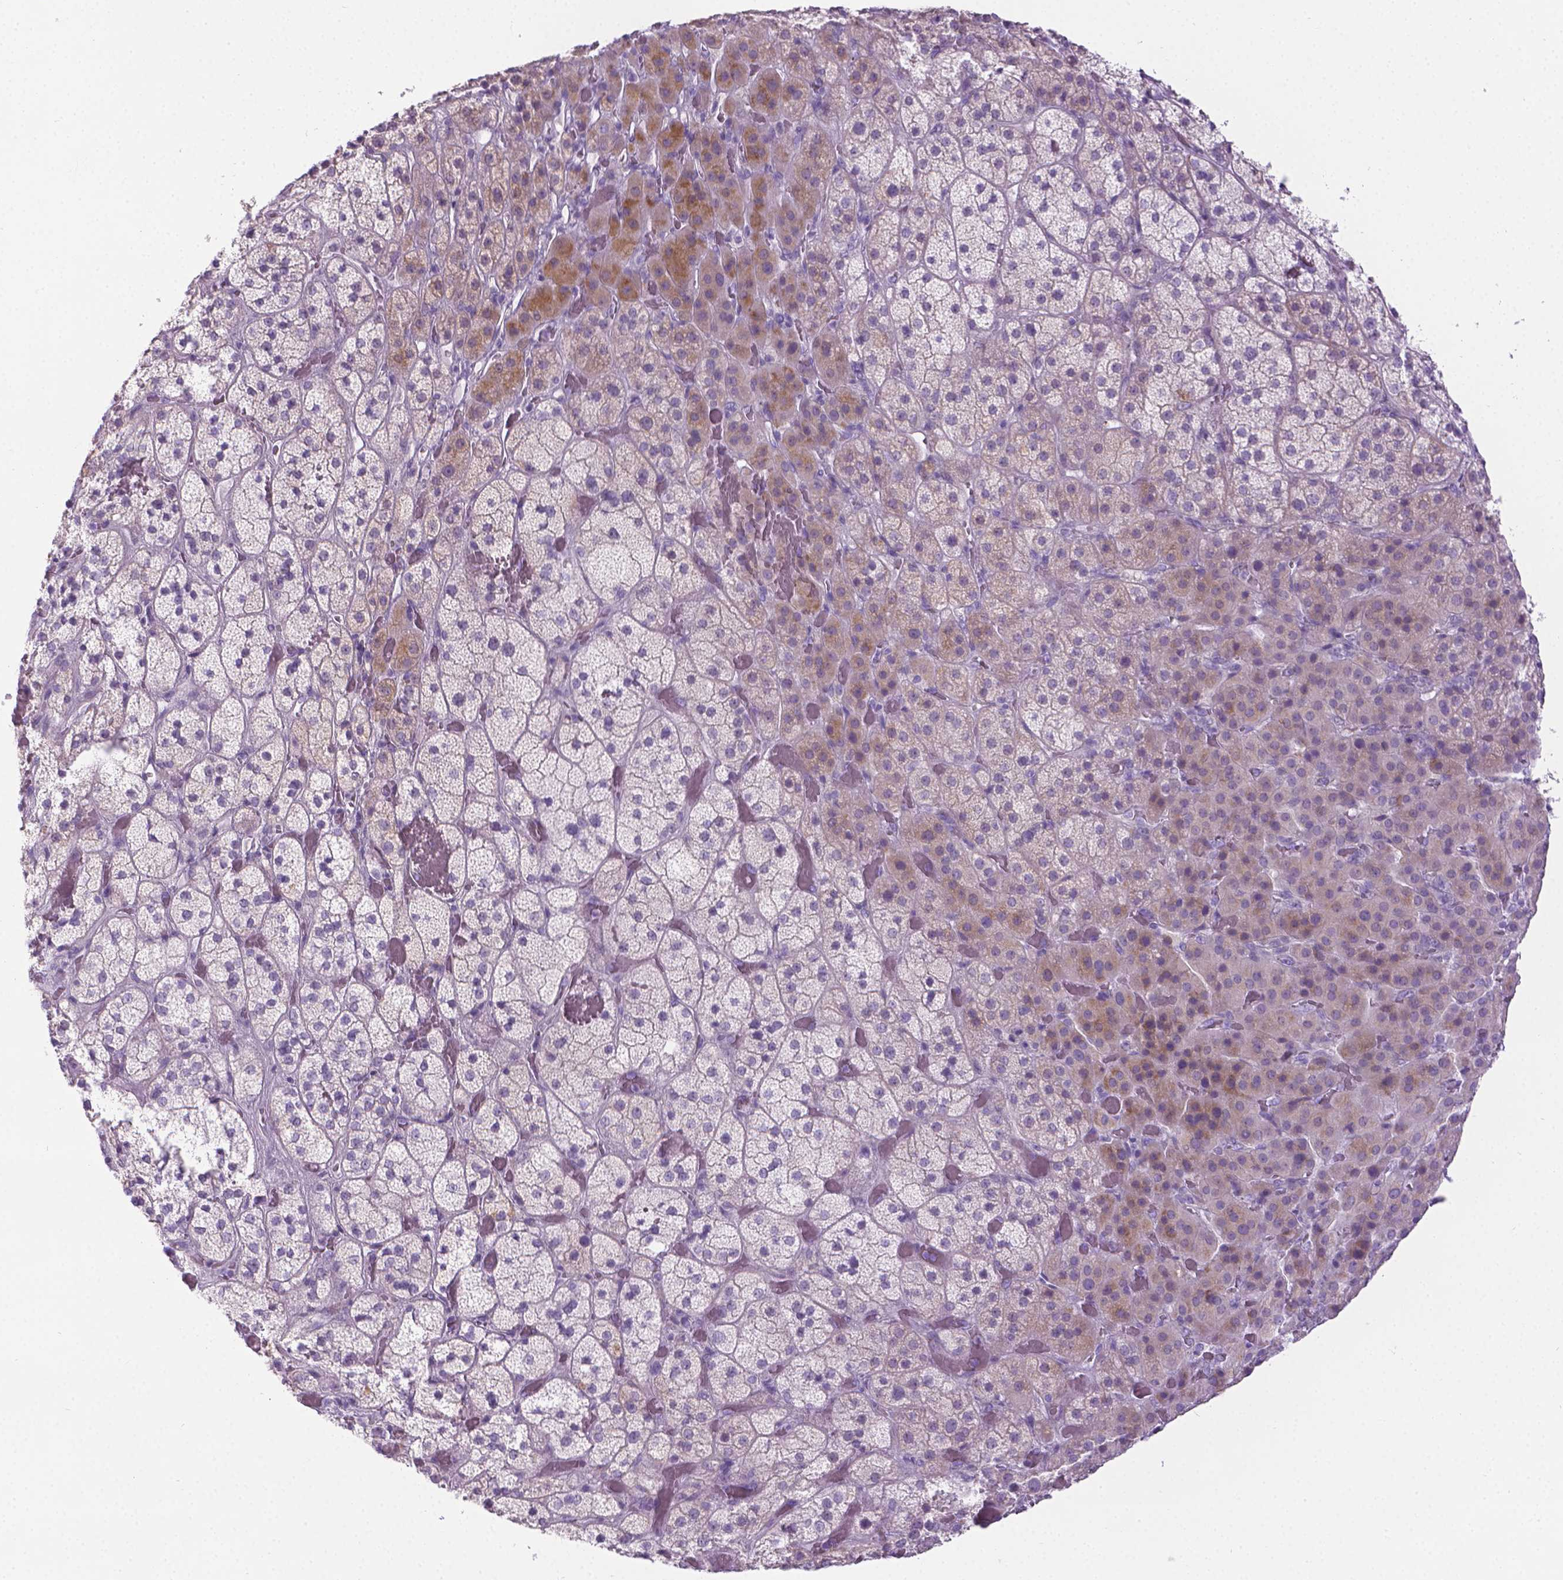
{"staining": {"intensity": "moderate", "quantity": "<25%", "location": "cytoplasmic/membranous"}, "tissue": "adrenal gland", "cell_type": "Glandular cells", "image_type": "normal", "snomed": [{"axis": "morphology", "description": "Normal tissue, NOS"}, {"axis": "topography", "description": "Adrenal gland"}], "caption": "IHC micrograph of benign human adrenal gland stained for a protein (brown), which shows low levels of moderate cytoplasmic/membranous staining in approximately <25% of glandular cells.", "gene": "SPAG6", "patient": {"sex": "male", "age": 57}}